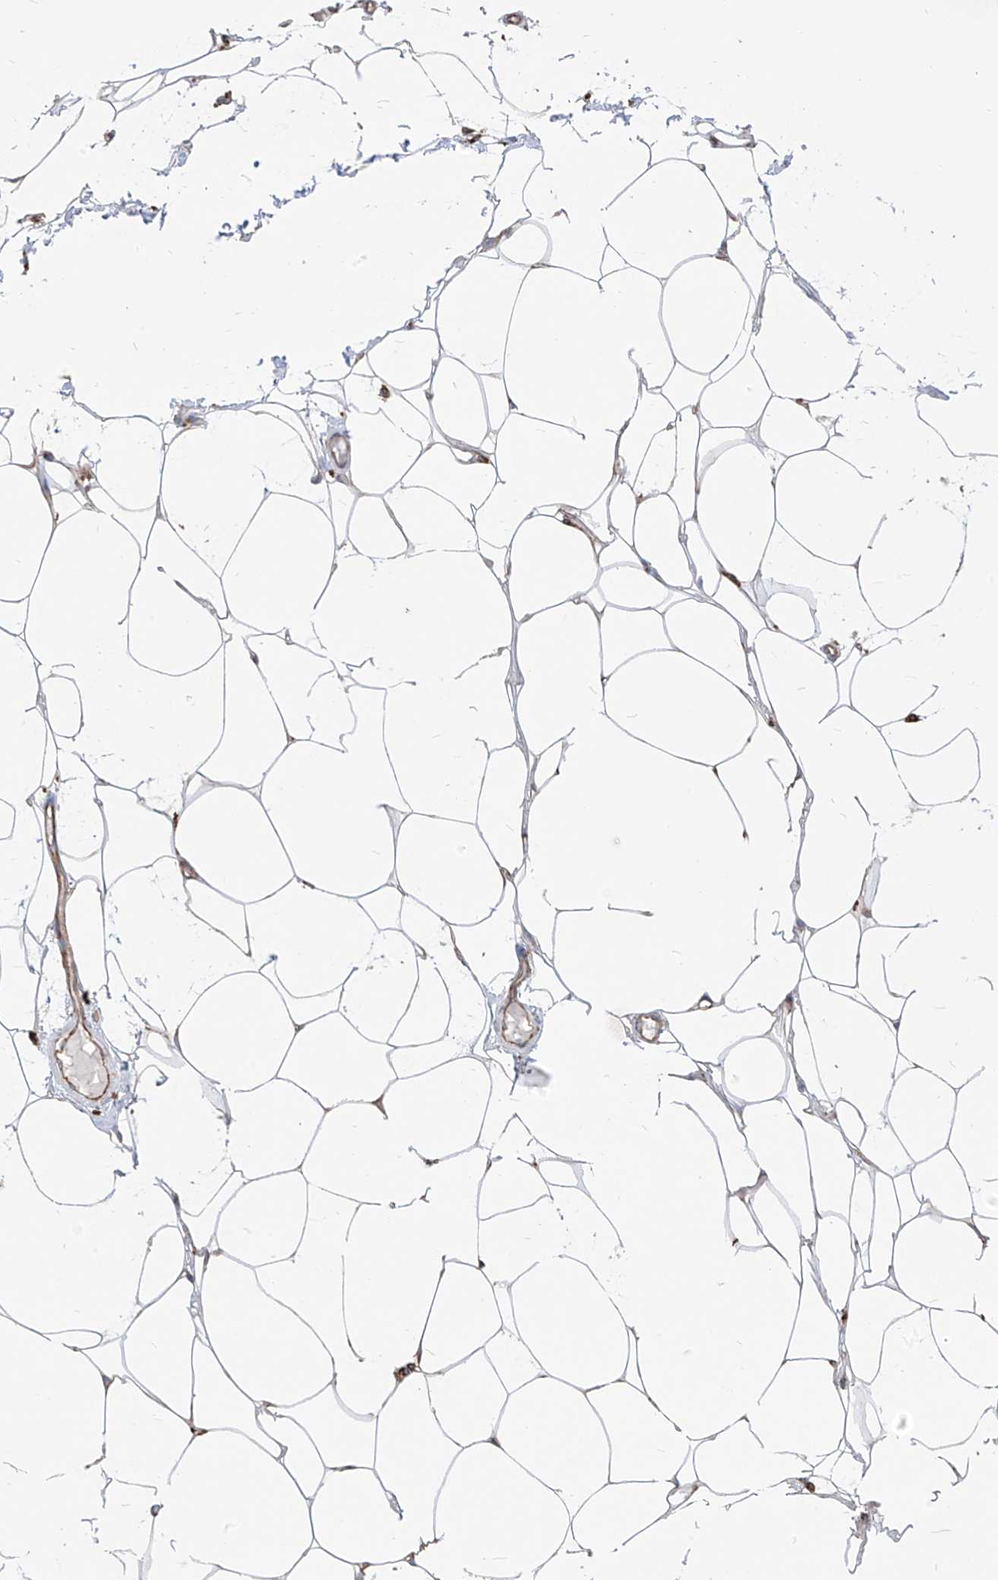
{"staining": {"intensity": "negative", "quantity": "none", "location": "none"}, "tissue": "adipose tissue", "cell_type": "Adipocytes", "image_type": "normal", "snomed": [{"axis": "morphology", "description": "Normal tissue, NOS"}, {"axis": "topography", "description": "Breast"}], "caption": "Immunohistochemistry (IHC) micrograph of unremarkable human adipose tissue stained for a protein (brown), which exhibits no expression in adipocytes. (Brightfield microscopy of DAB IHC at high magnification).", "gene": "PDIA6", "patient": {"sex": "female", "age": 23}}